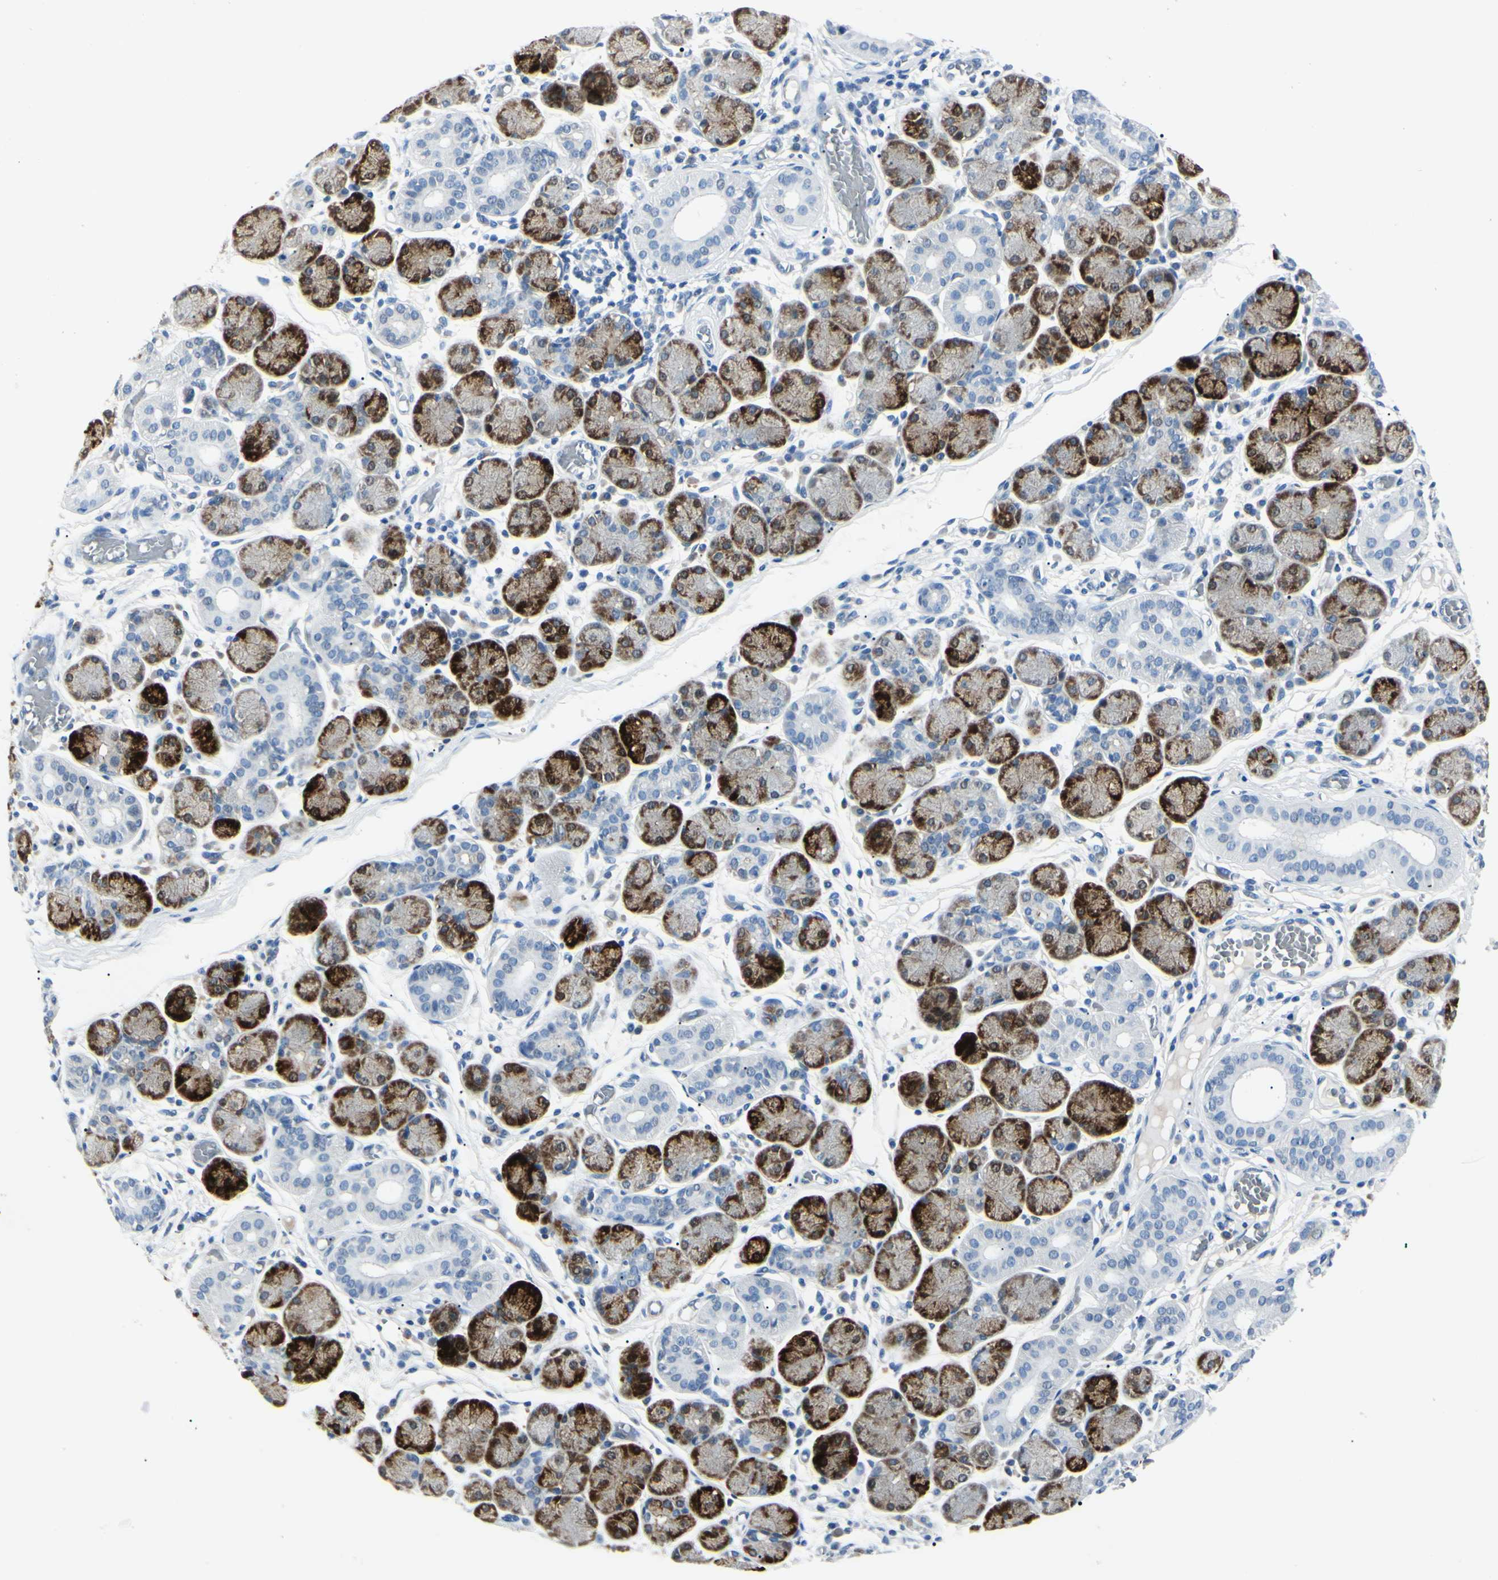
{"staining": {"intensity": "strong", "quantity": "25%-75%", "location": "cytoplasmic/membranous"}, "tissue": "salivary gland", "cell_type": "Glandular cells", "image_type": "normal", "snomed": [{"axis": "morphology", "description": "Normal tissue, NOS"}, {"axis": "topography", "description": "Salivary gland"}], "caption": "Strong cytoplasmic/membranous expression for a protein is identified in about 25%-75% of glandular cells of normal salivary gland using IHC.", "gene": "CA2", "patient": {"sex": "female", "age": 24}}